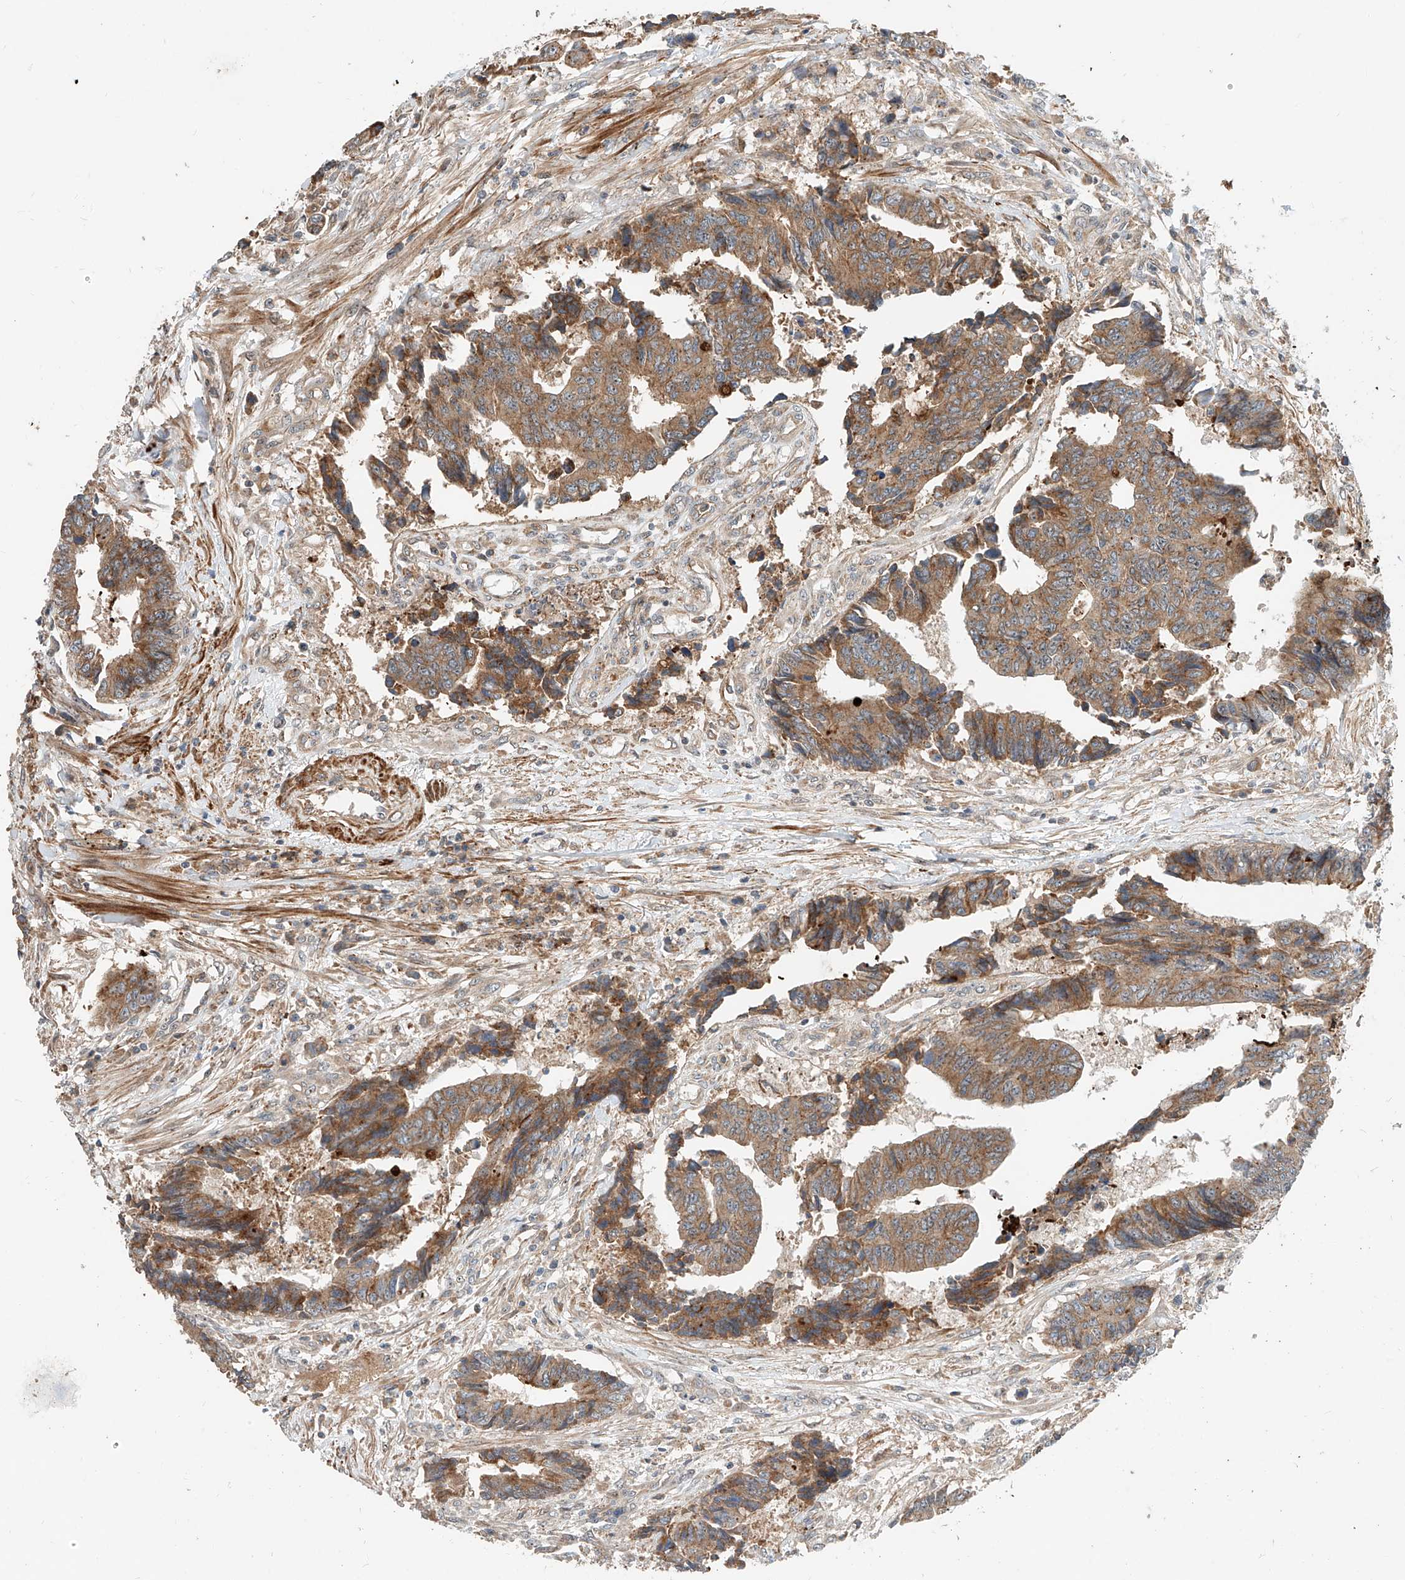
{"staining": {"intensity": "moderate", "quantity": ">75%", "location": "cytoplasmic/membranous"}, "tissue": "colorectal cancer", "cell_type": "Tumor cells", "image_type": "cancer", "snomed": [{"axis": "morphology", "description": "Adenocarcinoma, NOS"}, {"axis": "topography", "description": "Rectum"}], "caption": "Immunohistochemical staining of colorectal adenocarcinoma displays medium levels of moderate cytoplasmic/membranous protein positivity in about >75% of tumor cells. Immunohistochemistry stains the protein in brown and the nuclei are stained blue.", "gene": "CPAMD8", "patient": {"sex": "male", "age": 84}}